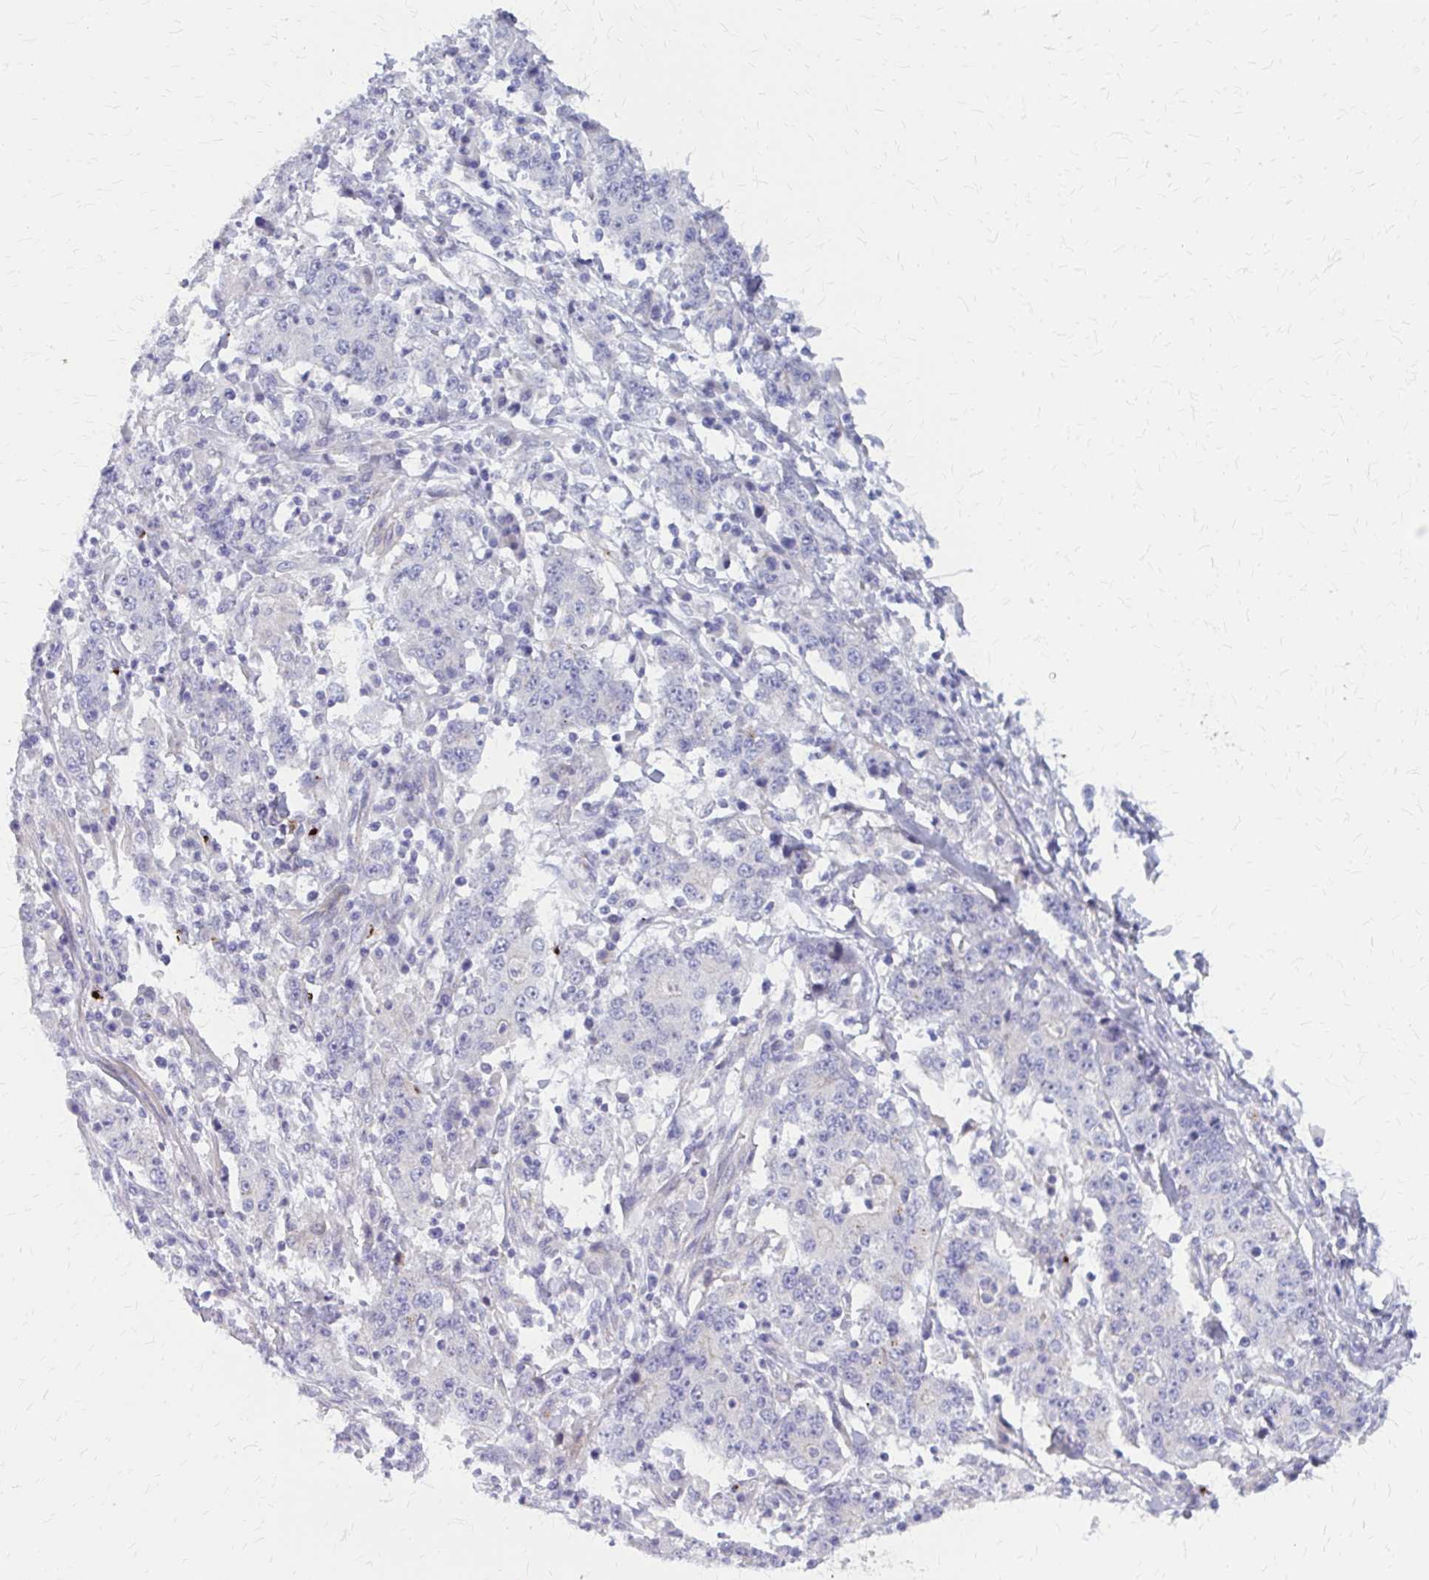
{"staining": {"intensity": "negative", "quantity": "none", "location": "none"}, "tissue": "stomach cancer", "cell_type": "Tumor cells", "image_type": "cancer", "snomed": [{"axis": "morphology", "description": "Normal tissue, NOS"}, {"axis": "morphology", "description": "Adenocarcinoma, NOS"}, {"axis": "topography", "description": "Stomach, upper"}, {"axis": "topography", "description": "Stomach"}], "caption": "The image reveals no significant positivity in tumor cells of stomach adenocarcinoma. (DAB immunohistochemistry, high magnification).", "gene": "GLYATL2", "patient": {"sex": "male", "age": 59}}